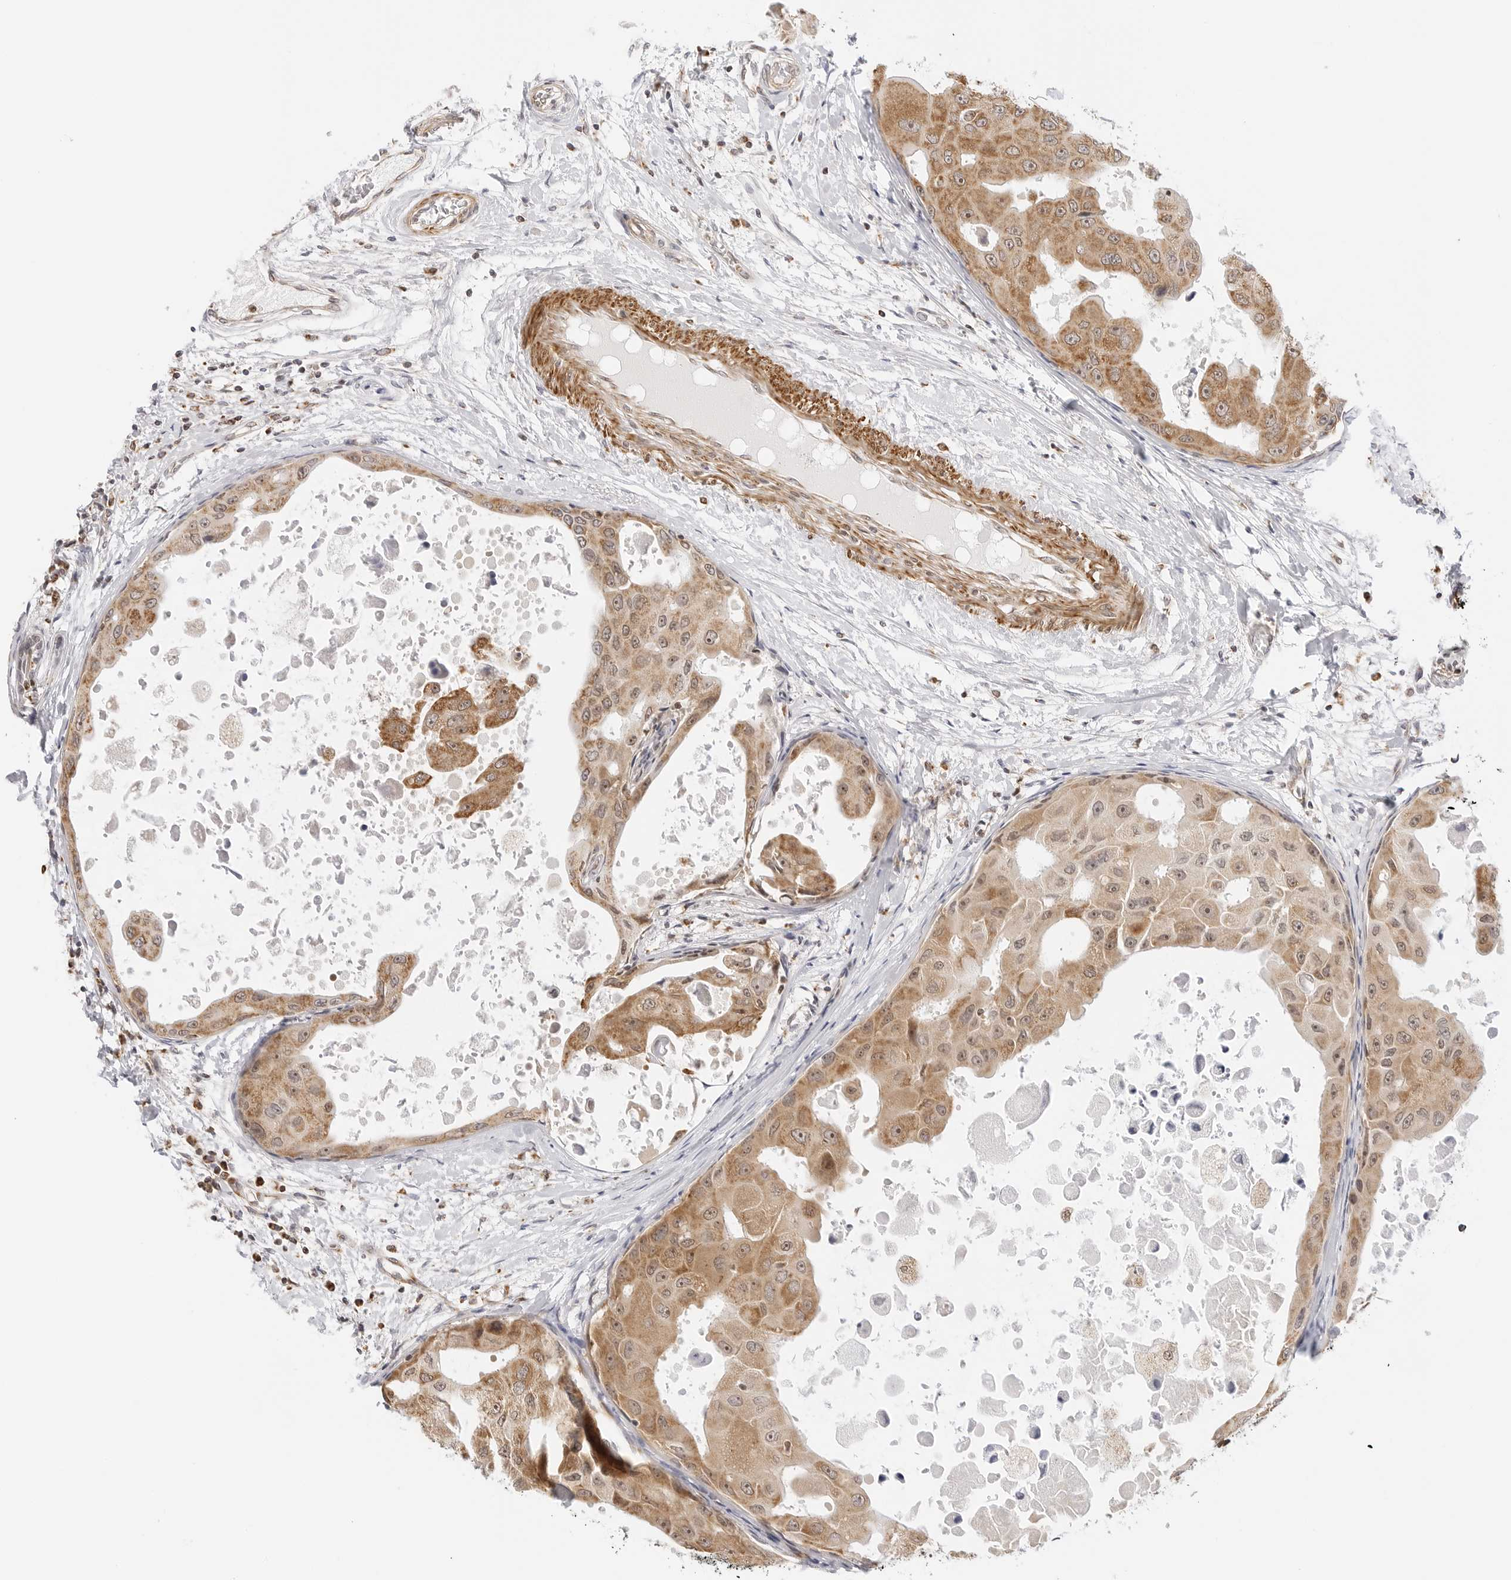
{"staining": {"intensity": "moderate", "quantity": ">75%", "location": "cytoplasmic/membranous,nuclear"}, "tissue": "breast cancer", "cell_type": "Tumor cells", "image_type": "cancer", "snomed": [{"axis": "morphology", "description": "Duct carcinoma"}, {"axis": "topography", "description": "Breast"}], "caption": "Human breast cancer stained with a brown dye shows moderate cytoplasmic/membranous and nuclear positive staining in approximately >75% of tumor cells.", "gene": "GORAB", "patient": {"sex": "female", "age": 27}}